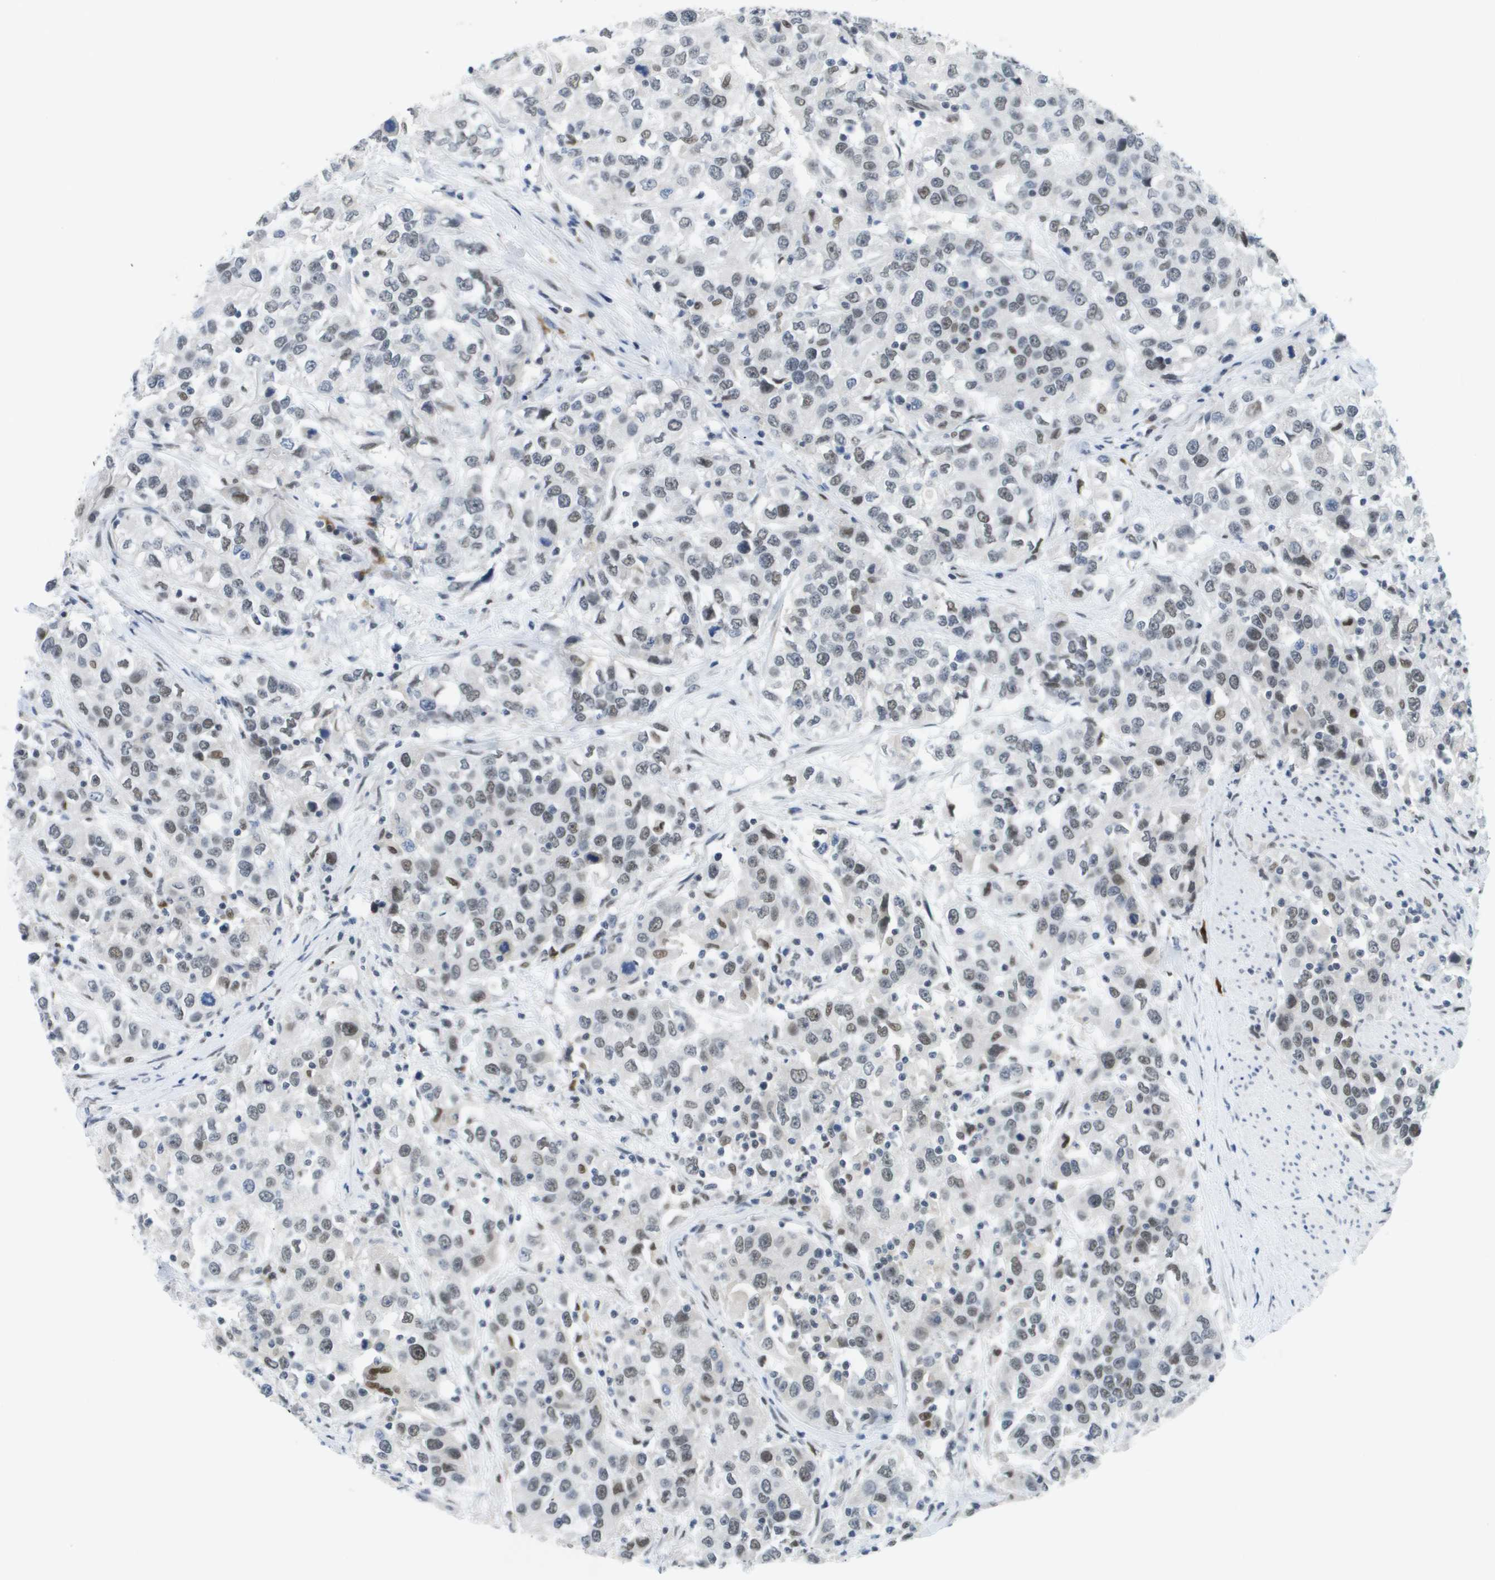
{"staining": {"intensity": "moderate", "quantity": "25%-75%", "location": "nuclear"}, "tissue": "urothelial cancer", "cell_type": "Tumor cells", "image_type": "cancer", "snomed": [{"axis": "morphology", "description": "Urothelial carcinoma, High grade"}, {"axis": "topography", "description": "Urinary bladder"}], "caption": "The immunohistochemical stain labels moderate nuclear staining in tumor cells of high-grade urothelial carcinoma tissue. (DAB (3,3'-diaminobenzidine) = brown stain, brightfield microscopy at high magnification).", "gene": "TP53RK", "patient": {"sex": "female", "age": 80}}